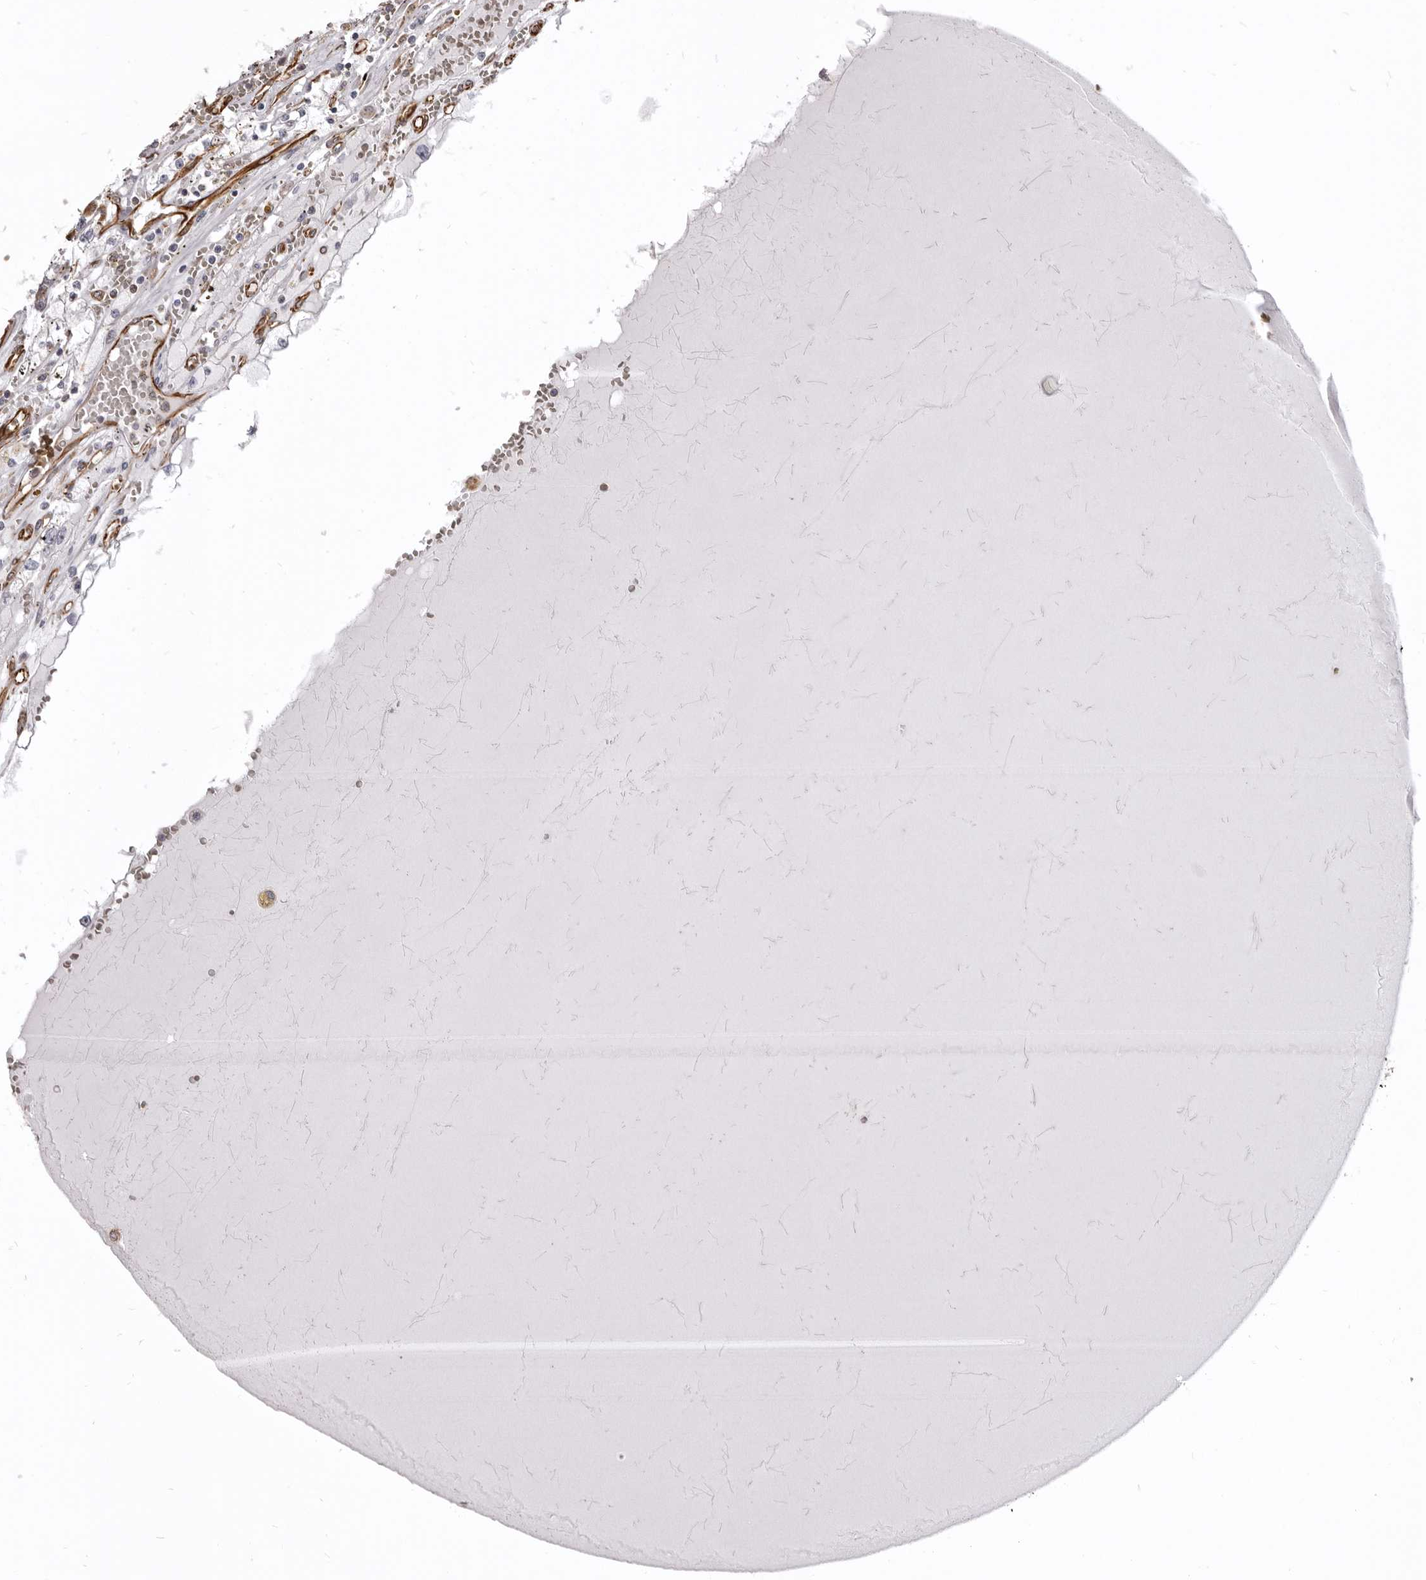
{"staining": {"intensity": "negative", "quantity": "none", "location": "none"}, "tissue": "renal cancer", "cell_type": "Tumor cells", "image_type": "cancer", "snomed": [{"axis": "morphology", "description": "Adenocarcinoma, NOS"}, {"axis": "topography", "description": "Kidney"}], "caption": "IHC micrograph of neoplastic tissue: renal adenocarcinoma stained with DAB exhibits no significant protein expression in tumor cells.", "gene": "MTURN", "patient": {"sex": "male", "age": 56}}